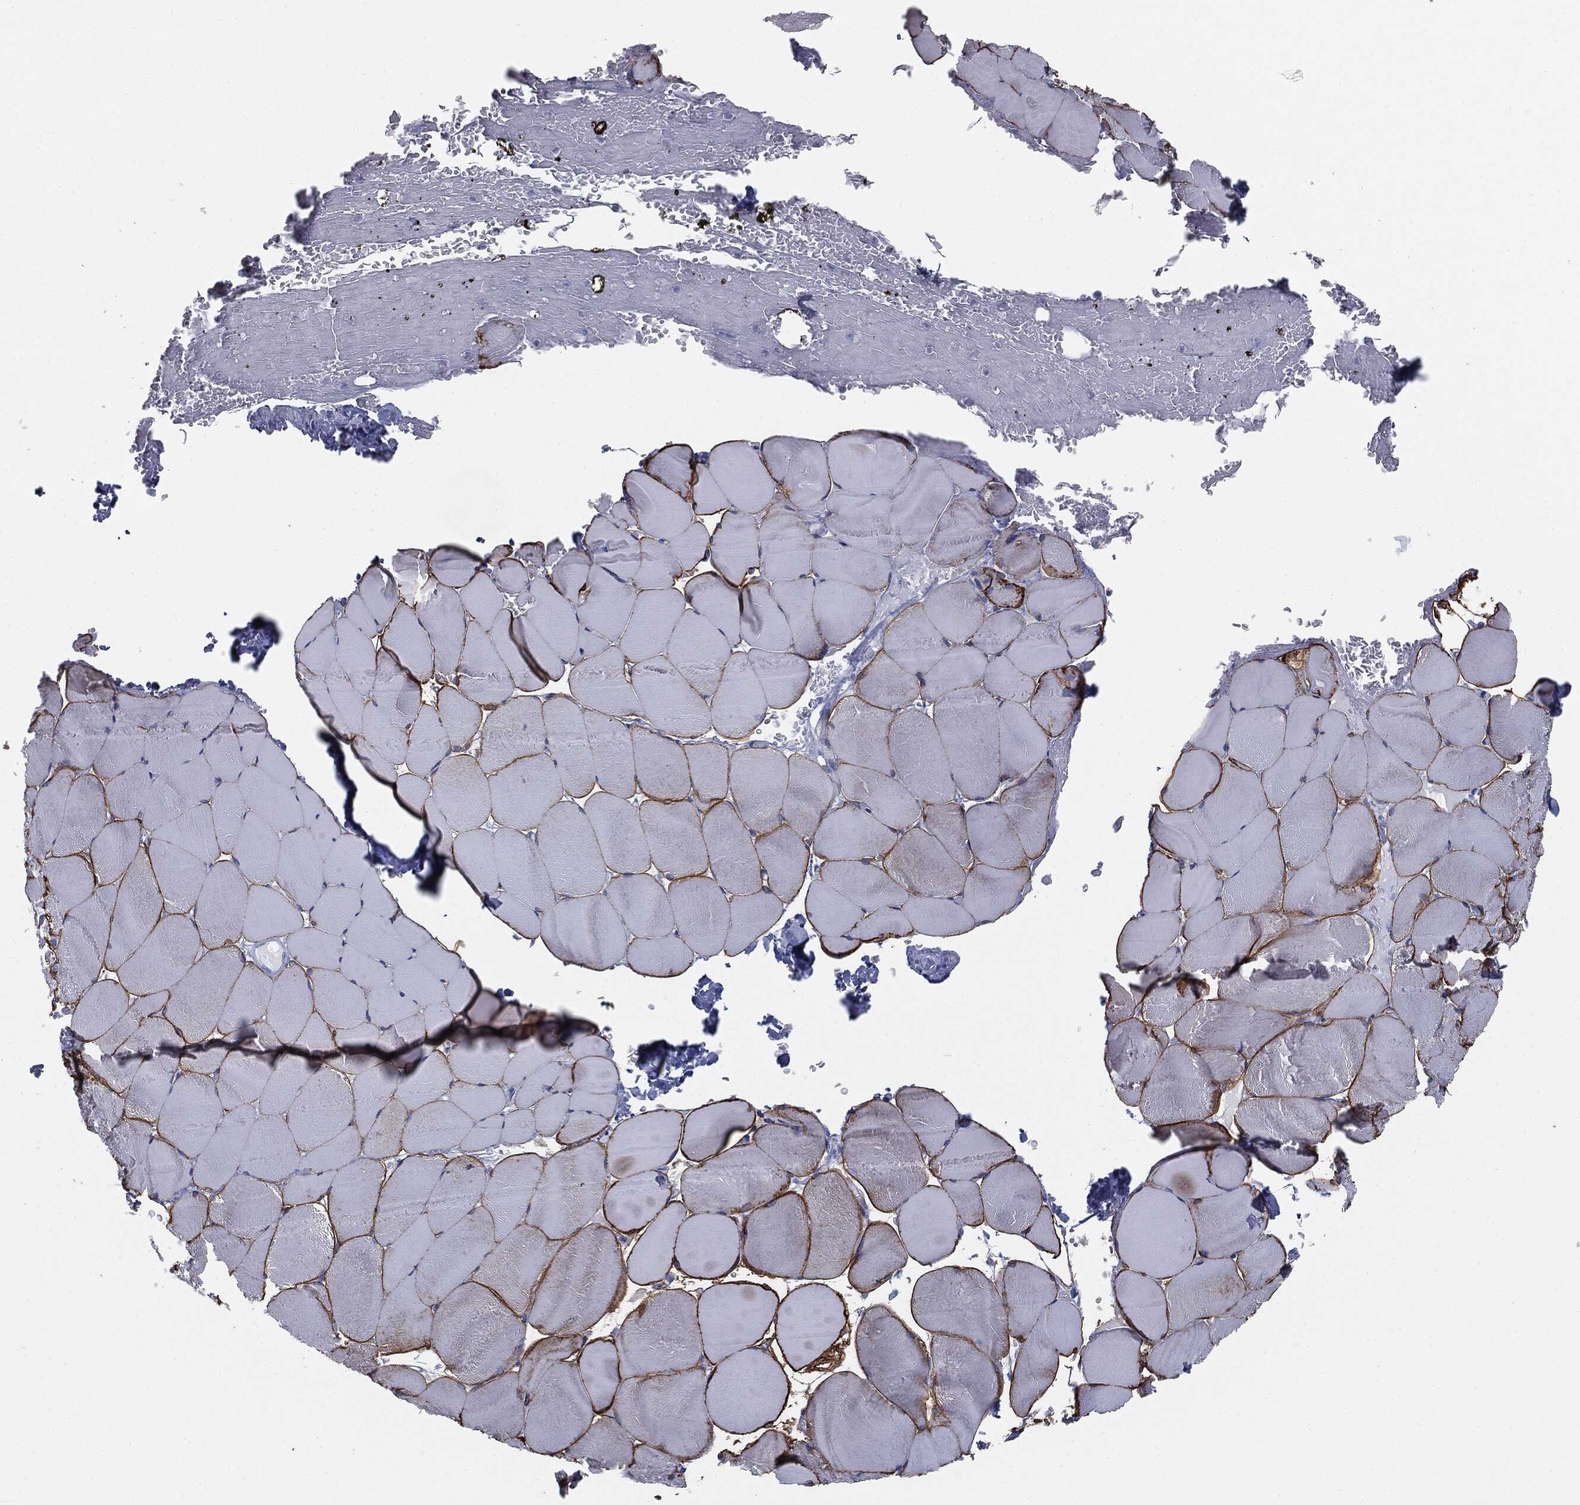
{"staining": {"intensity": "strong", "quantity": "25%-75%", "location": "cytoplasmic/membranous"}, "tissue": "skeletal muscle", "cell_type": "Myocytes", "image_type": "normal", "snomed": [{"axis": "morphology", "description": "Normal tissue, NOS"}, {"axis": "topography", "description": "Skeletal muscle"}], "caption": "Immunohistochemistry (IHC) photomicrograph of normal skeletal muscle stained for a protein (brown), which exhibits high levels of strong cytoplasmic/membranous staining in about 25%-75% of myocytes.", "gene": "CAV3", "patient": {"sex": "female", "age": 37}}